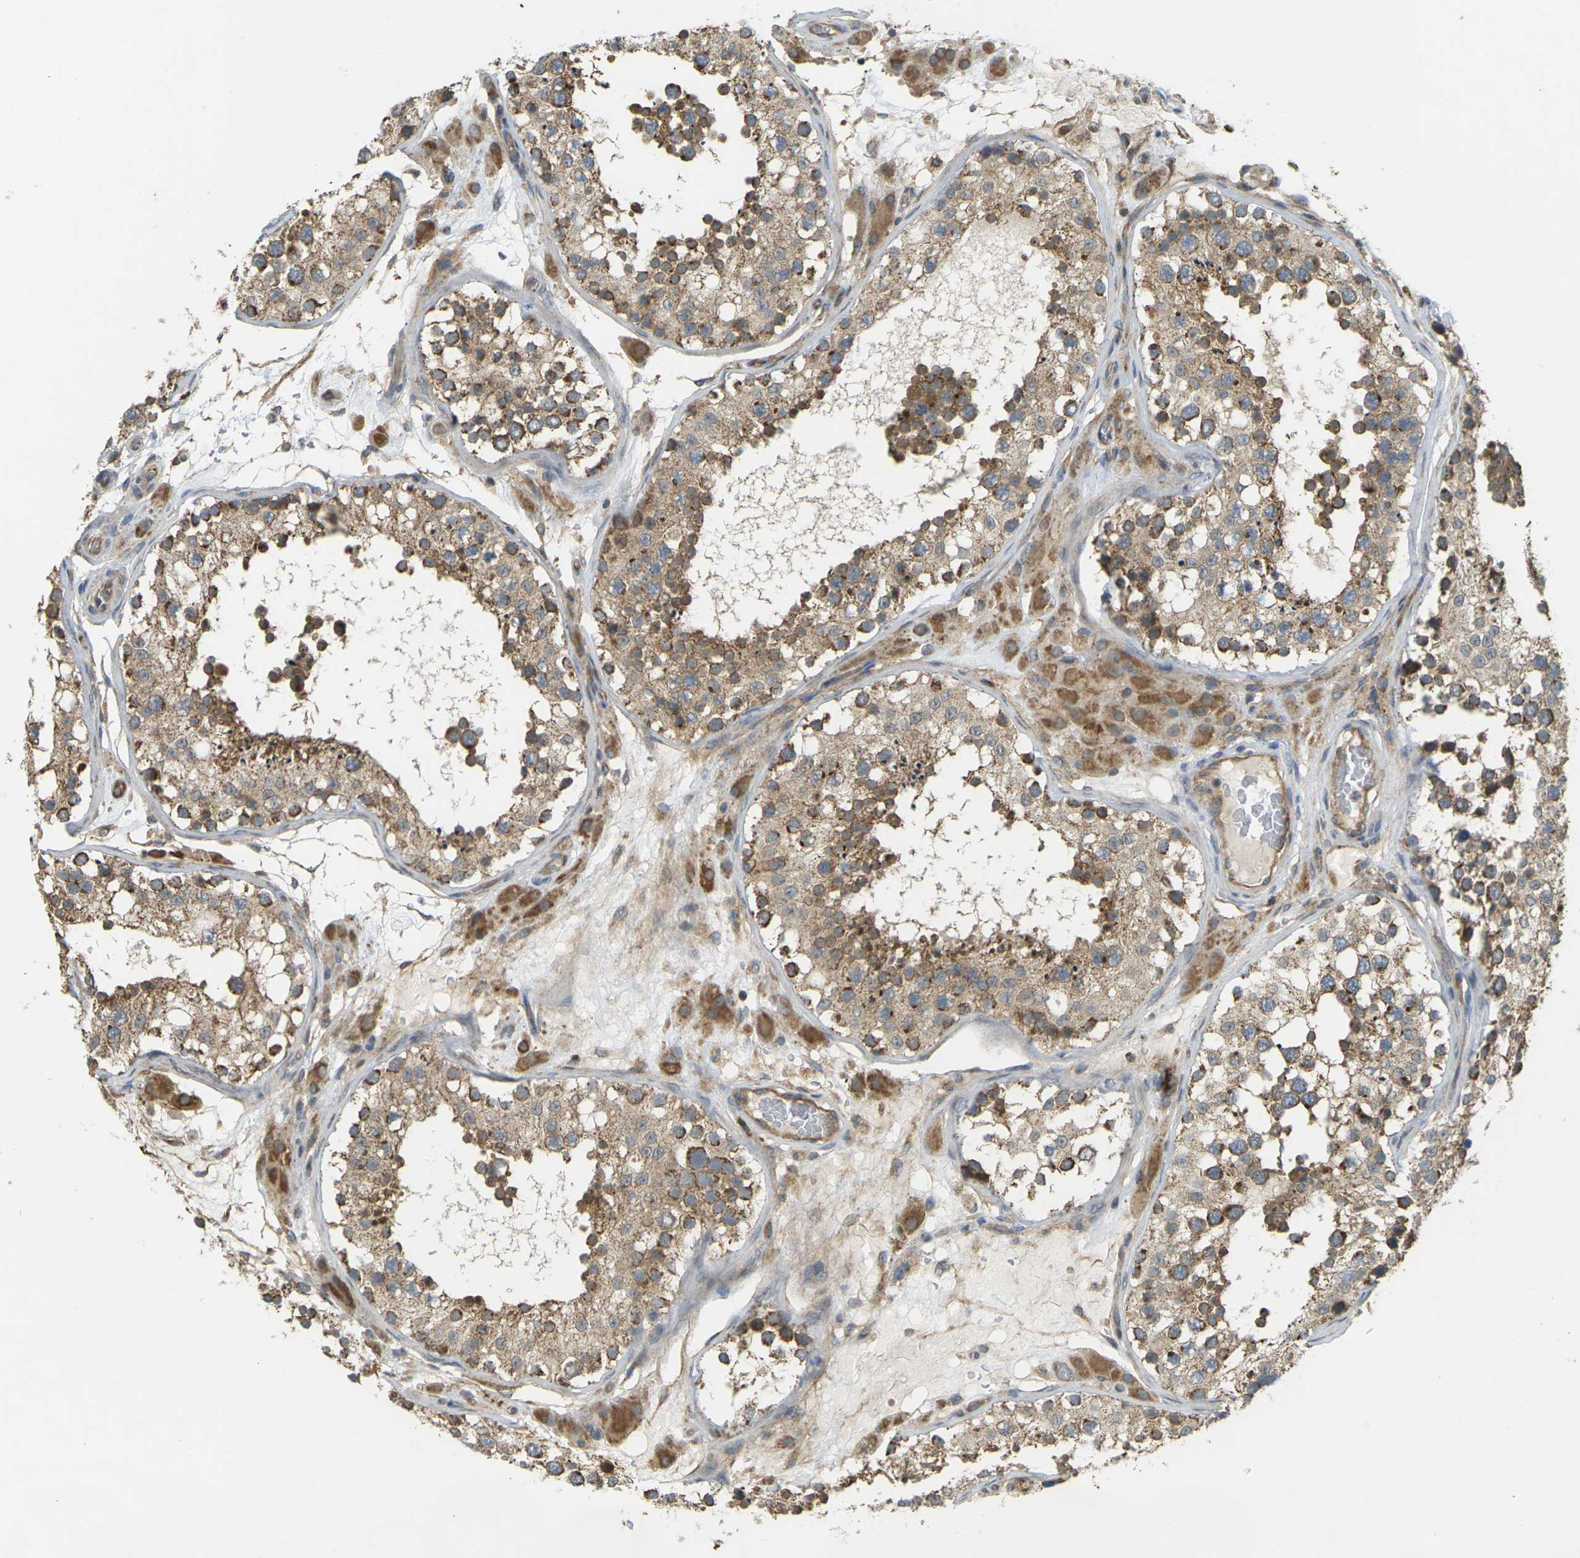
{"staining": {"intensity": "moderate", "quantity": ">75%", "location": "cytoplasmic/membranous"}, "tissue": "testis", "cell_type": "Cells in seminiferous ducts", "image_type": "normal", "snomed": [{"axis": "morphology", "description": "Normal tissue, NOS"}, {"axis": "topography", "description": "Testis"}], "caption": "Protein analysis of unremarkable testis shows moderate cytoplasmic/membranous staining in about >75% of cells in seminiferous ducts.", "gene": "KSR1", "patient": {"sex": "male", "age": 26}}